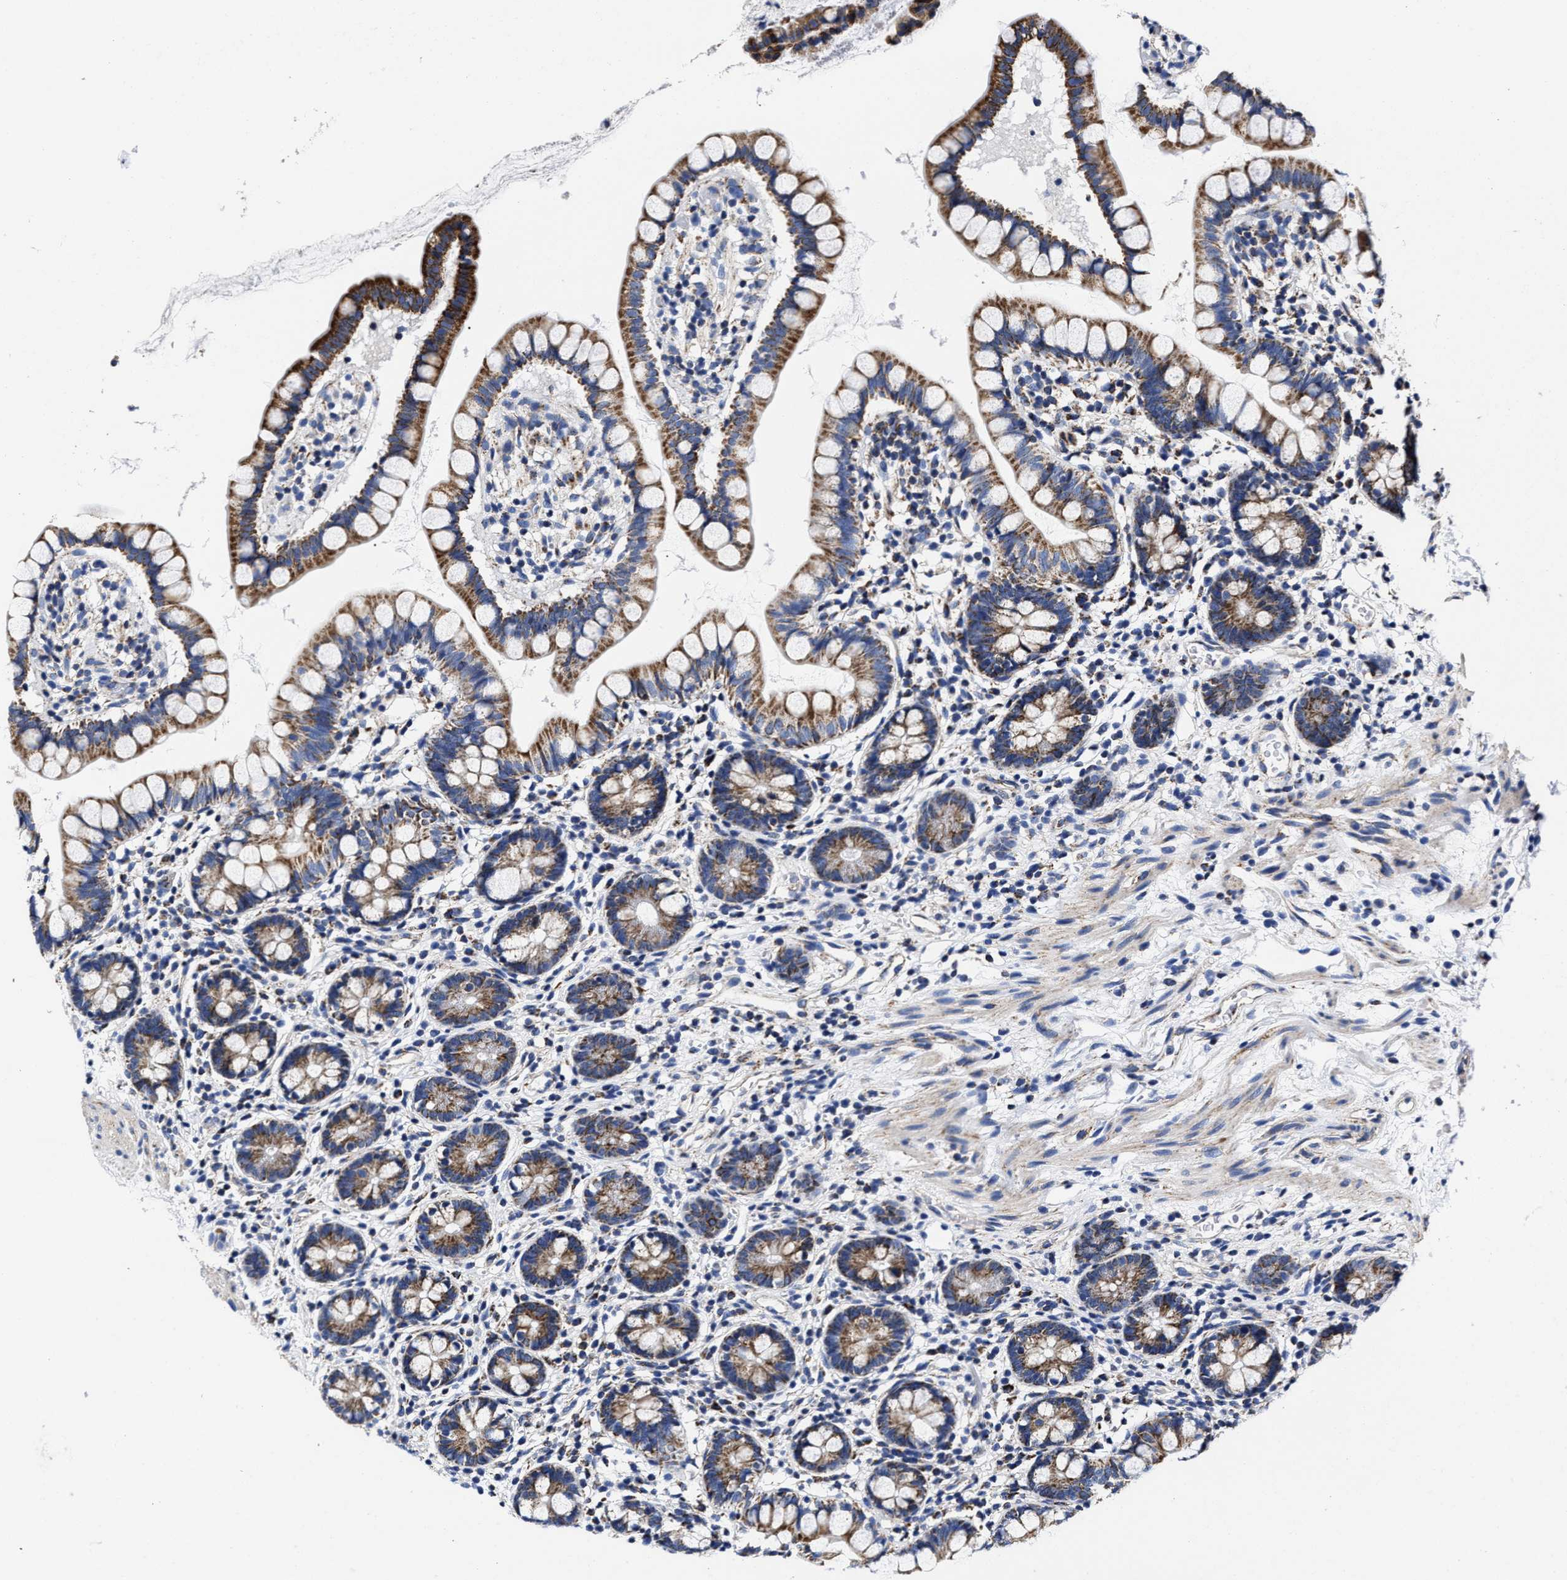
{"staining": {"intensity": "moderate", "quantity": "25%-75%", "location": "cytoplasmic/membranous"}, "tissue": "small intestine", "cell_type": "Glandular cells", "image_type": "normal", "snomed": [{"axis": "morphology", "description": "Normal tissue, NOS"}, {"axis": "topography", "description": "Small intestine"}], "caption": "High-power microscopy captured an IHC image of normal small intestine, revealing moderate cytoplasmic/membranous expression in approximately 25%-75% of glandular cells.", "gene": "HINT2", "patient": {"sex": "female", "age": 84}}